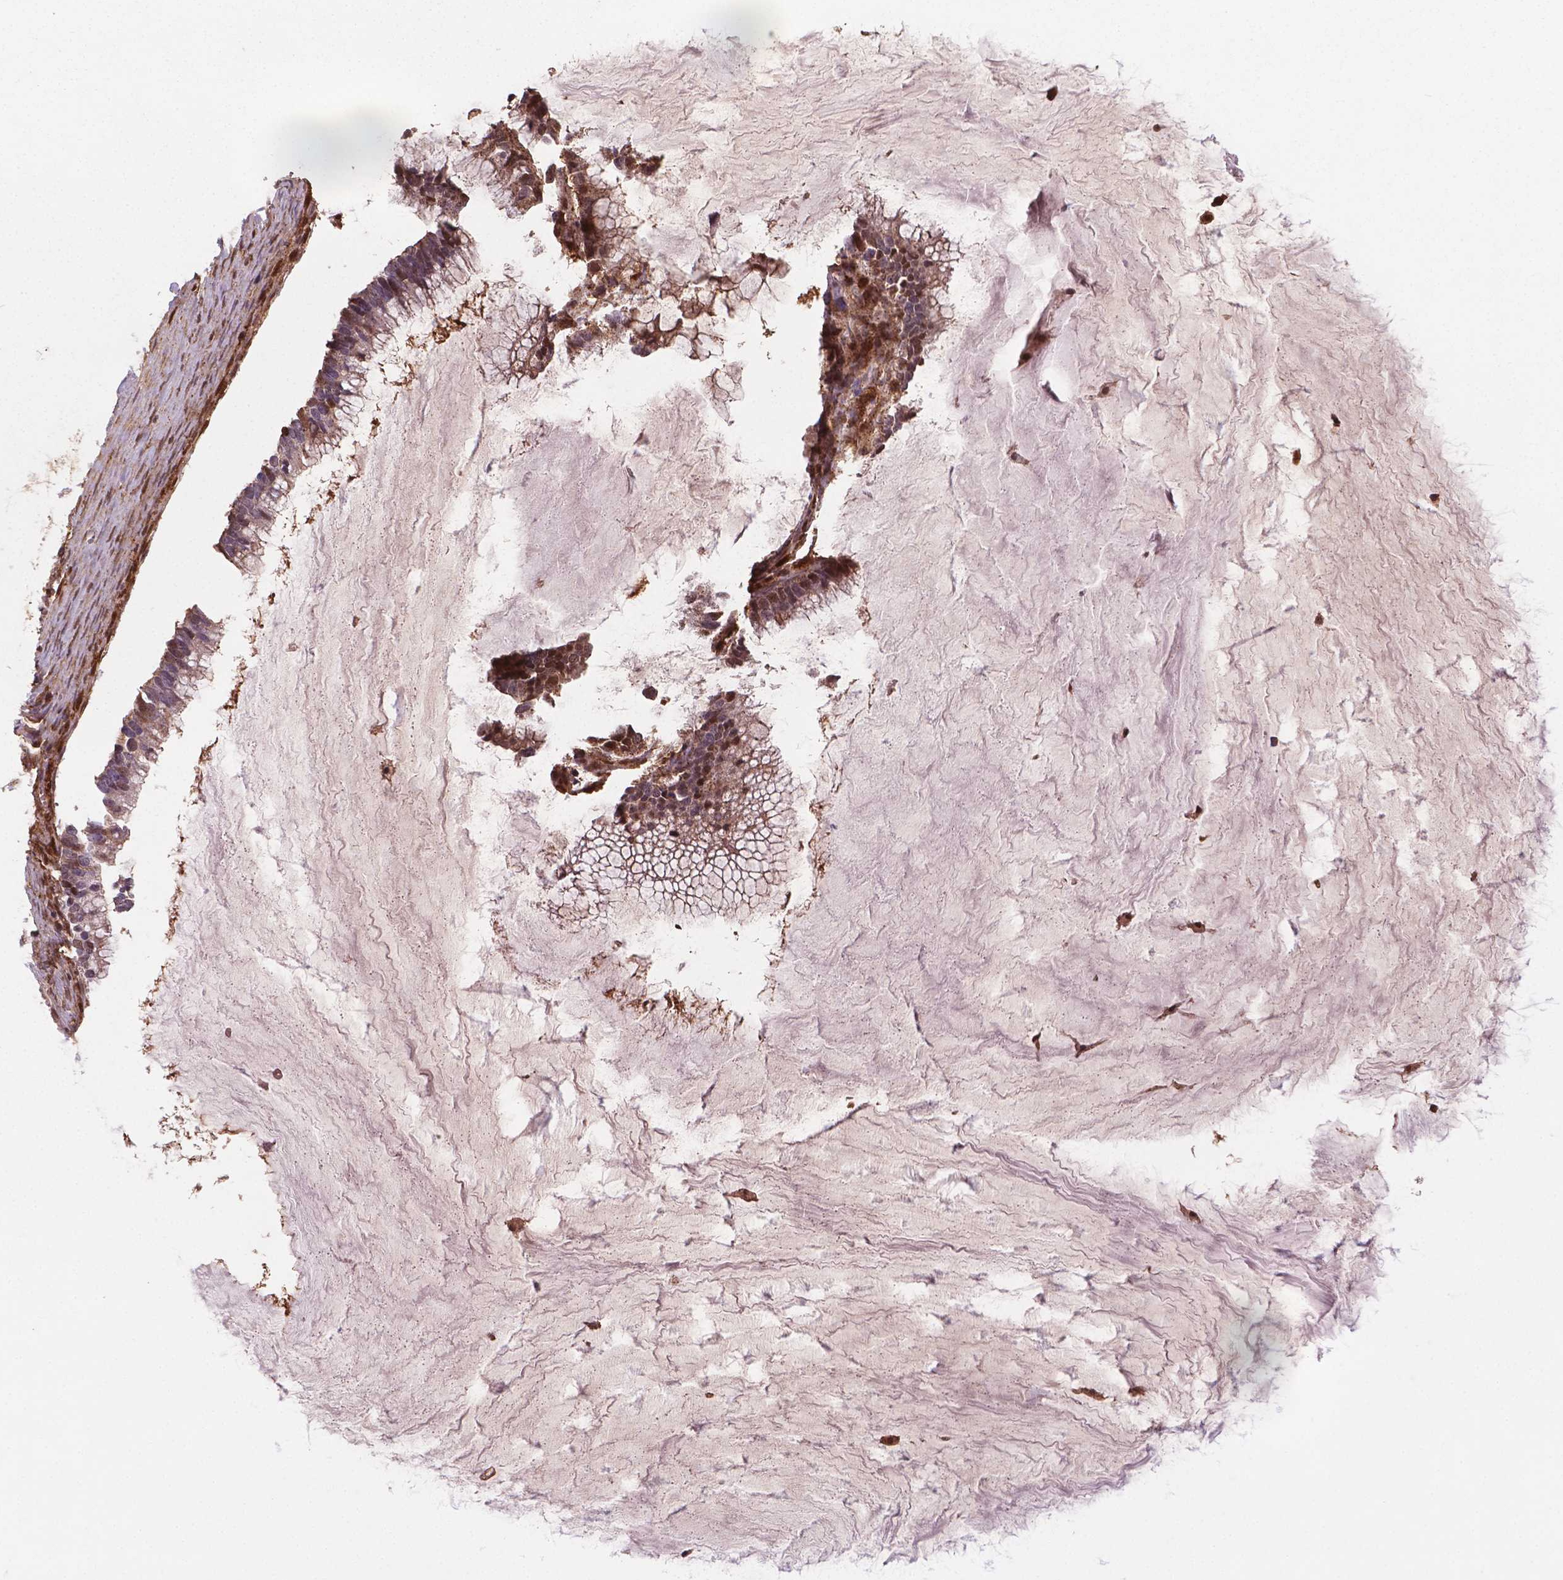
{"staining": {"intensity": "moderate", "quantity": ">75%", "location": "cytoplasmic/membranous,nuclear"}, "tissue": "ovarian cancer", "cell_type": "Tumor cells", "image_type": "cancer", "snomed": [{"axis": "morphology", "description": "Cystadenocarcinoma, mucinous, NOS"}, {"axis": "topography", "description": "Ovary"}], "caption": "Ovarian cancer stained for a protein (brown) shows moderate cytoplasmic/membranous and nuclear positive positivity in approximately >75% of tumor cells.", "gene": "PLIN3", "patient": {"sex": "female", "age": 38}}